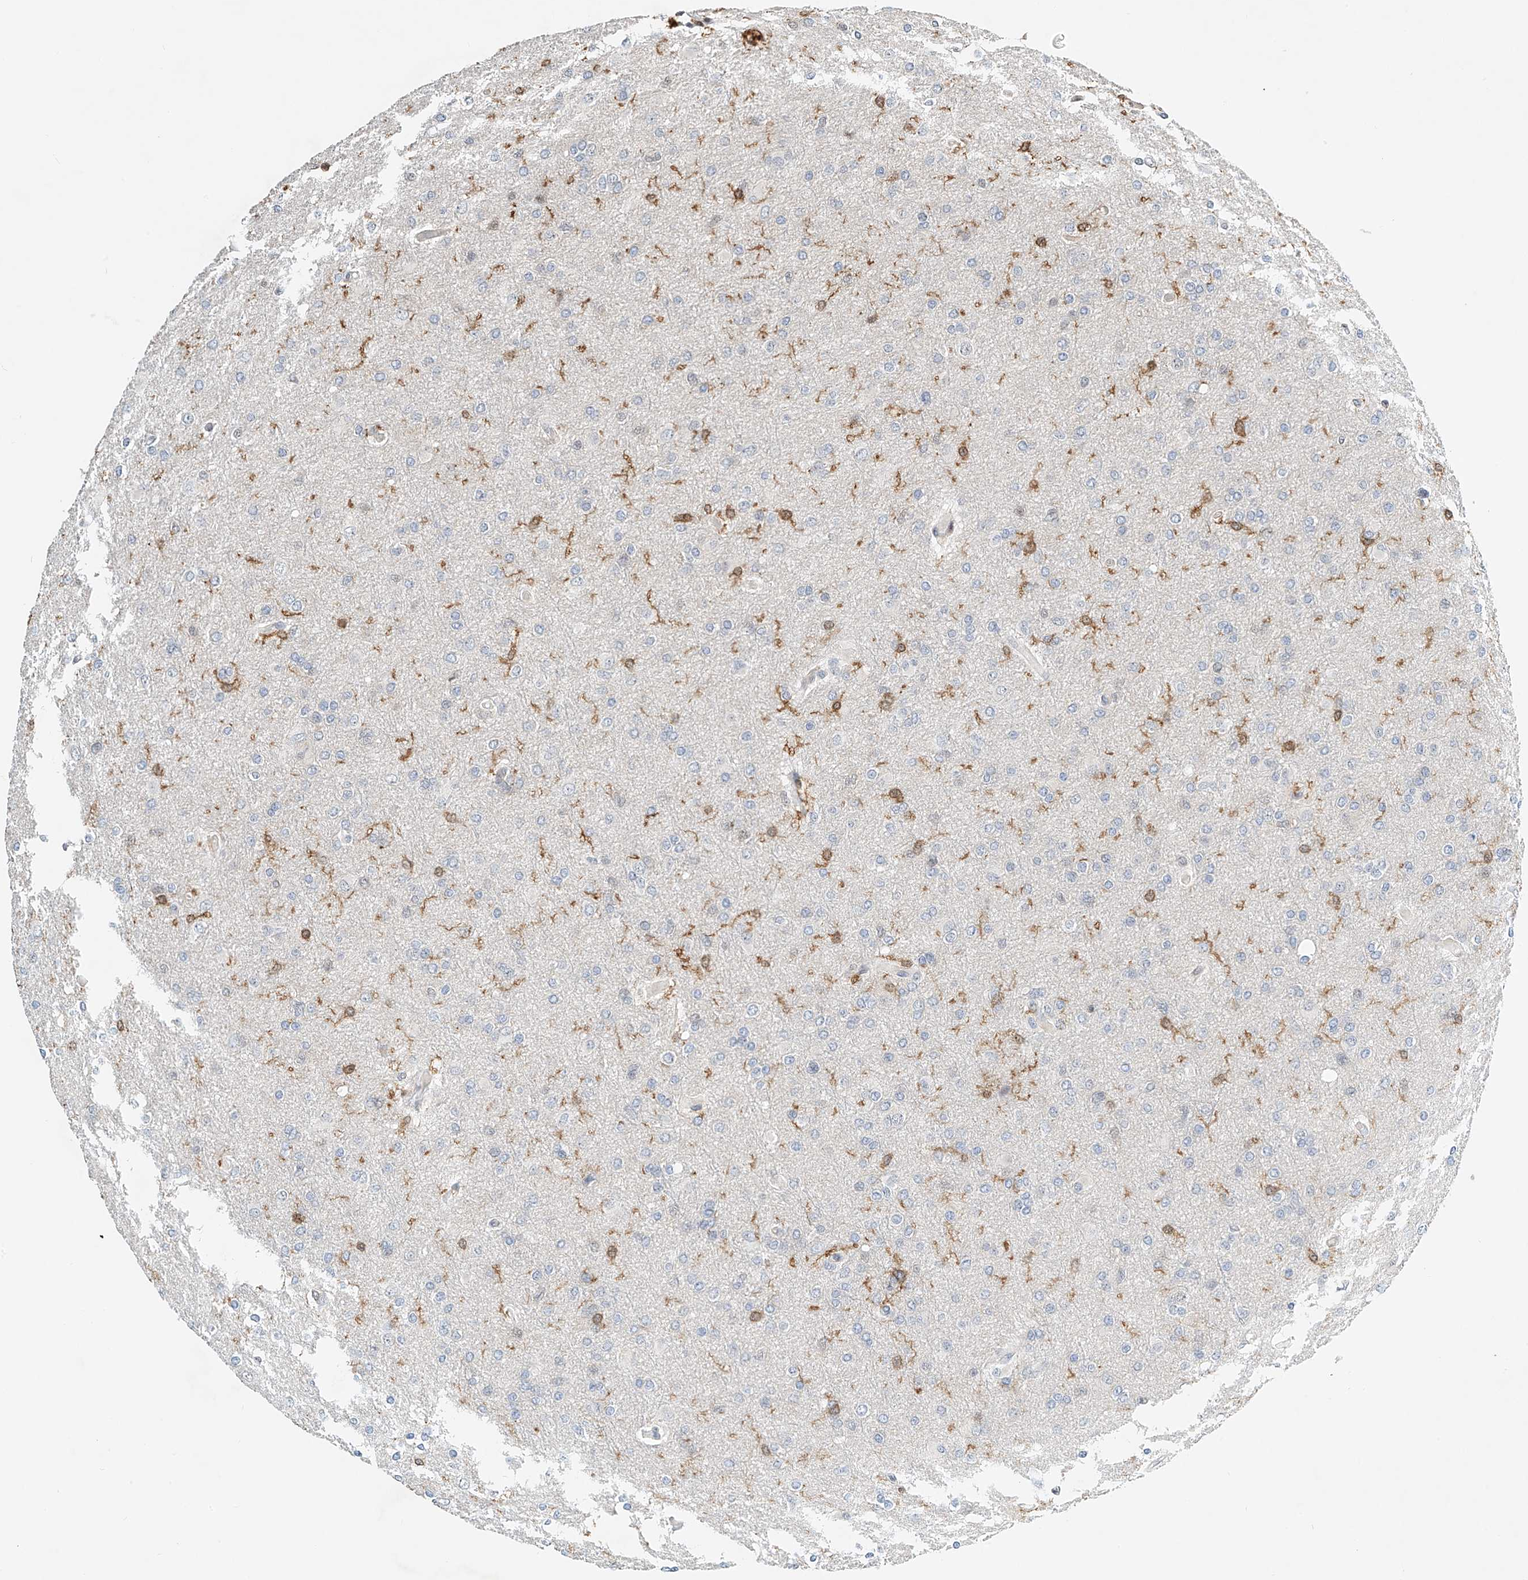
{"staining": {"intensity": "negative", "quantity": "none", "location": "none"}, "tissue": "glioma", "cell_type": "Tumor cells", "image_type": "cancer", "snomed": [{"axis": "morphology", "description": "Glioma, malignant, High grade"}, {"axis": "topography", "description": "Cerebral cortex"}], "caption": "DAB immunohistochemical staining of human malignant glioma (high-grade) exhibits no significant expression in tumor cells.", "gene": "MICAL1", "patient": {"sex": "female", "age": 36}}